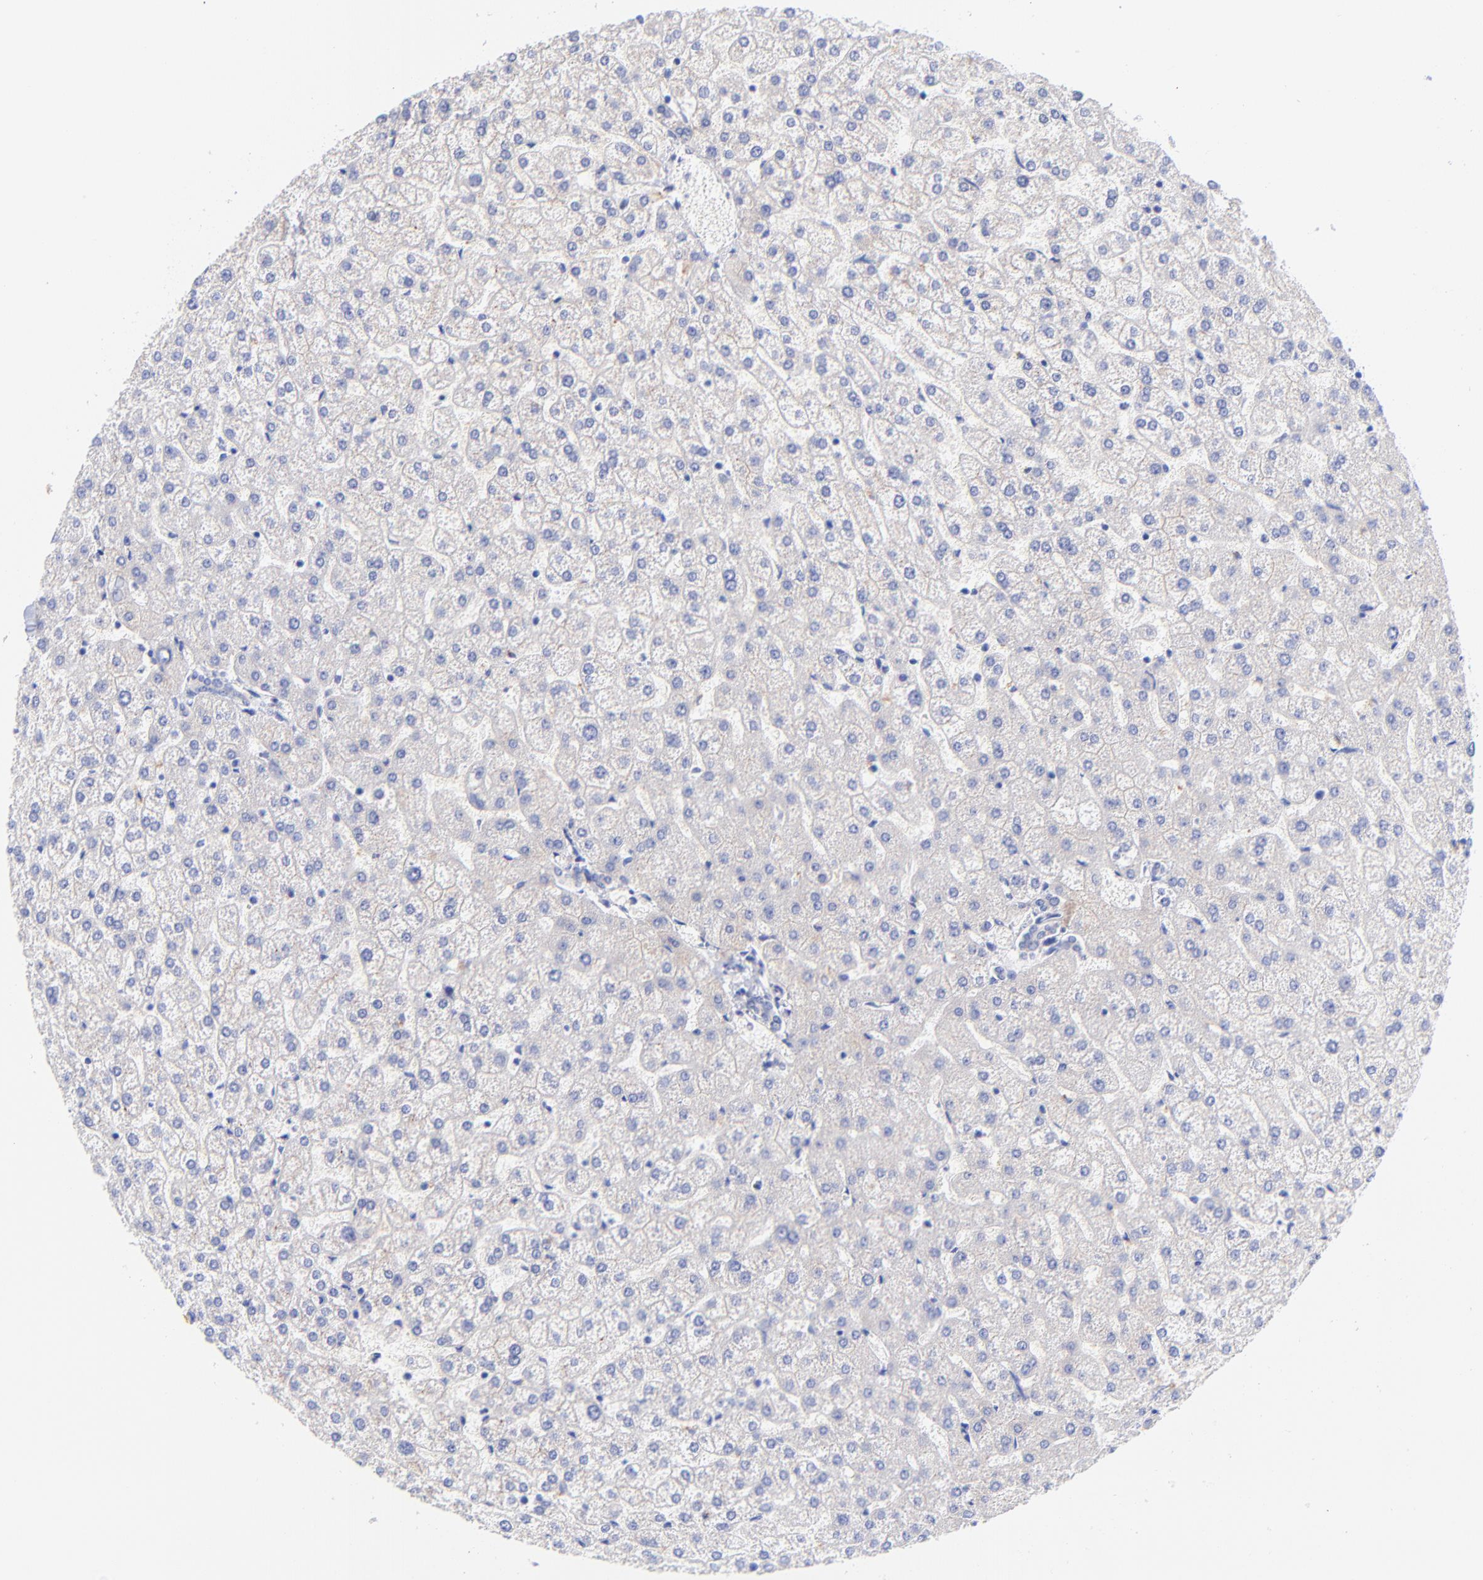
{"staining": {"intensity": "weak", "quantity": "25%-75%", "location": "cytoplasmic/membranous"}, "tissue": "liver", "cell_type": "Cholangiocytes", "image_type": "normal", "snomed": [{"axis": "morphology", "description": "Normal tissue, NOS"}, {"axis": "topography", "description": "Liver"}], "caption": "Weak cytoplasmic/membranous positivity for a protein is seen in about 25%-75% of cholangiocytes of normal liver using IHC.", "gene": "GPHN", "patient": {"sex": "female", "age": 32}}